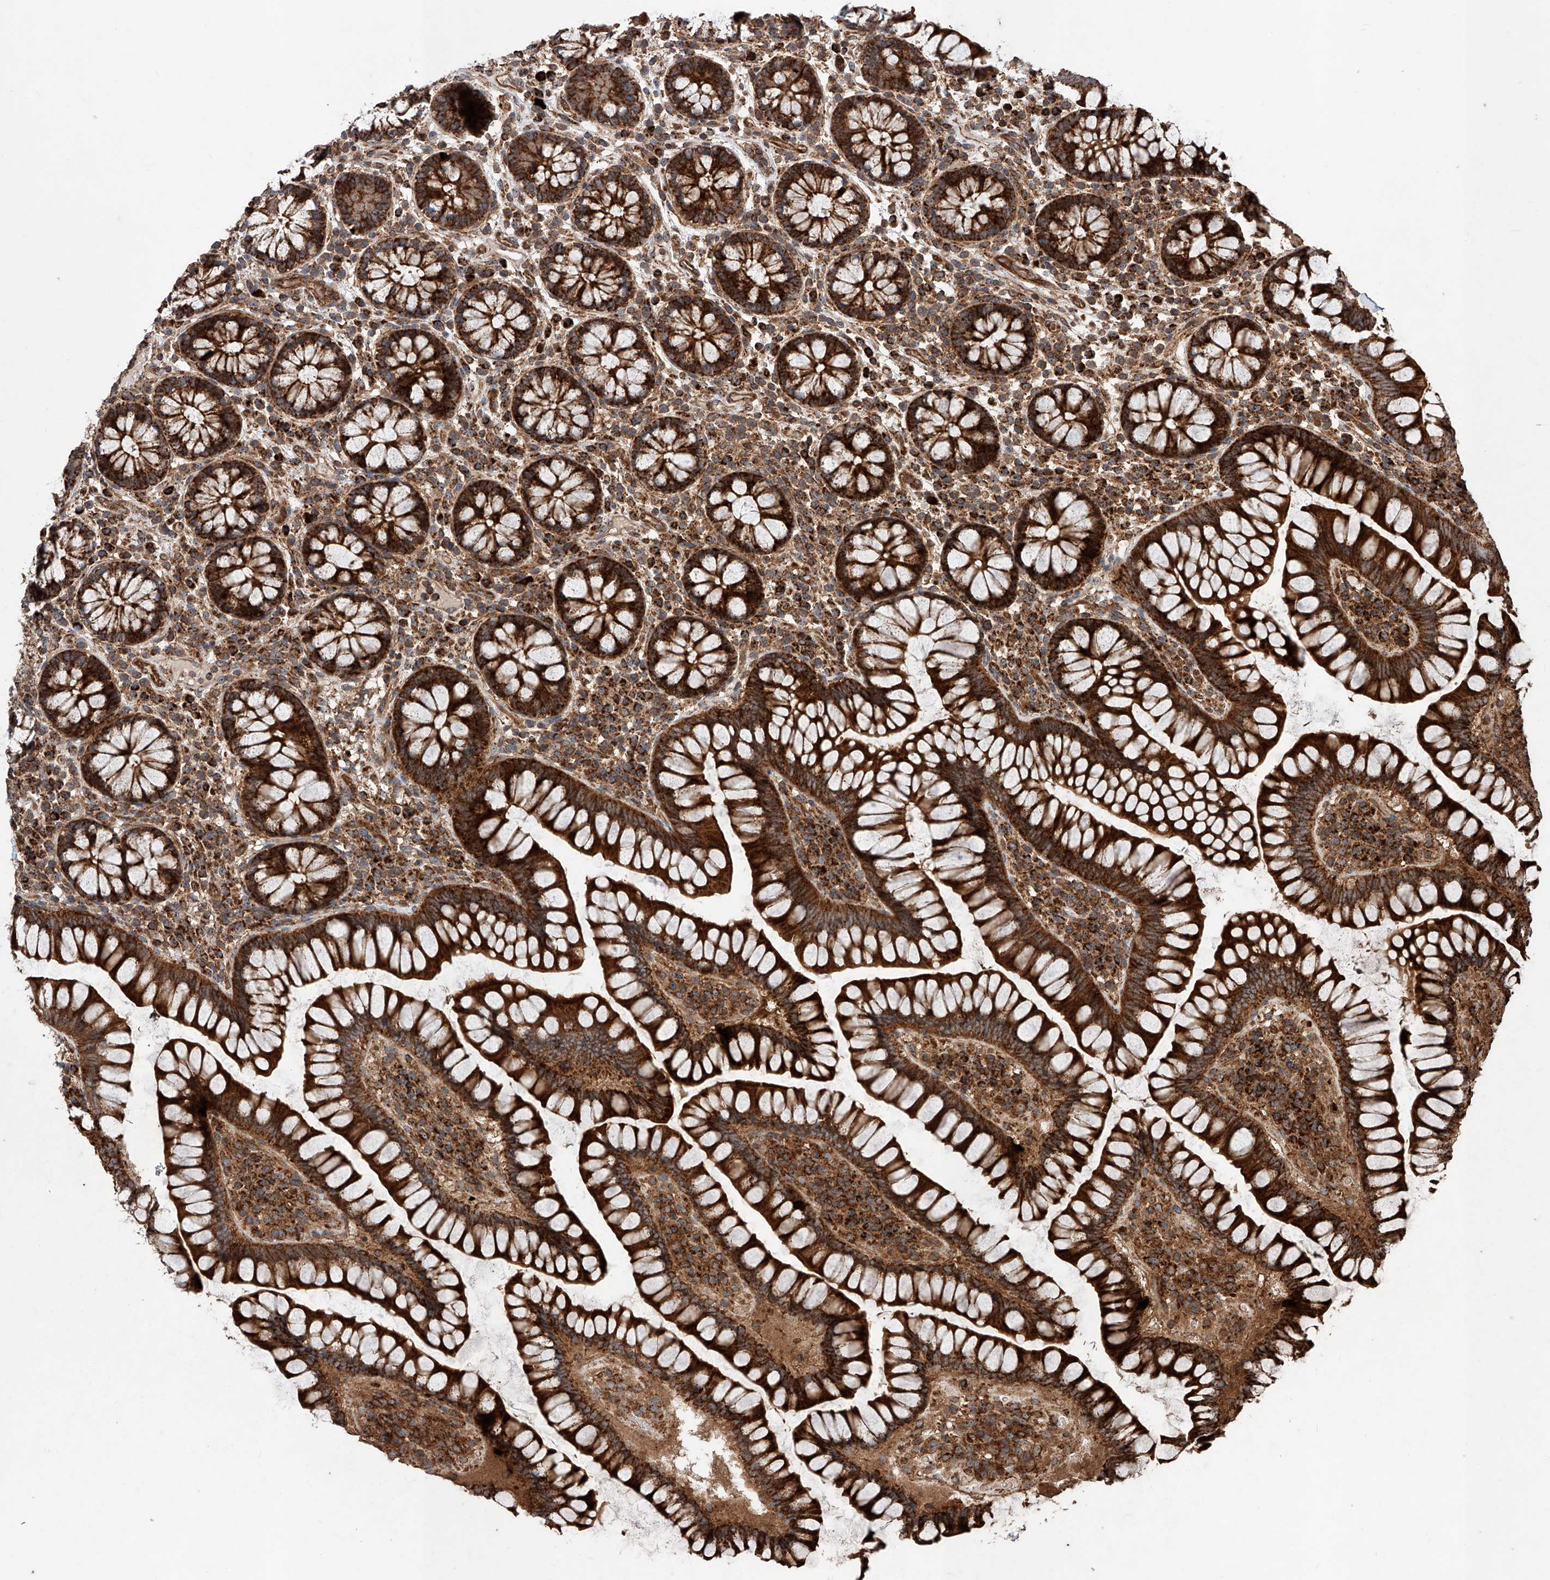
{"staining": {"intensity": "strong", "quantity": ">75%", "location": "cytoplasmic/membranous"}, "tissue": "colon", "cell_type": "Endothelial cells", "image_type": "normal", "snomed": [{"axis": "morphology", "description": "Normal tissue, NOS"}, {"axis": "topography", "description": "Colon"}], "caption": "Colon stained with DAB (3,3'-diaminobenzidine) immunohistochemistry (IHC) exhibits high levels of strong cytoplasmic/membranous positivity in about >75% of endothelial cells.", "gene": "PISD", "patient": {"sex": "female", "age": 79}}